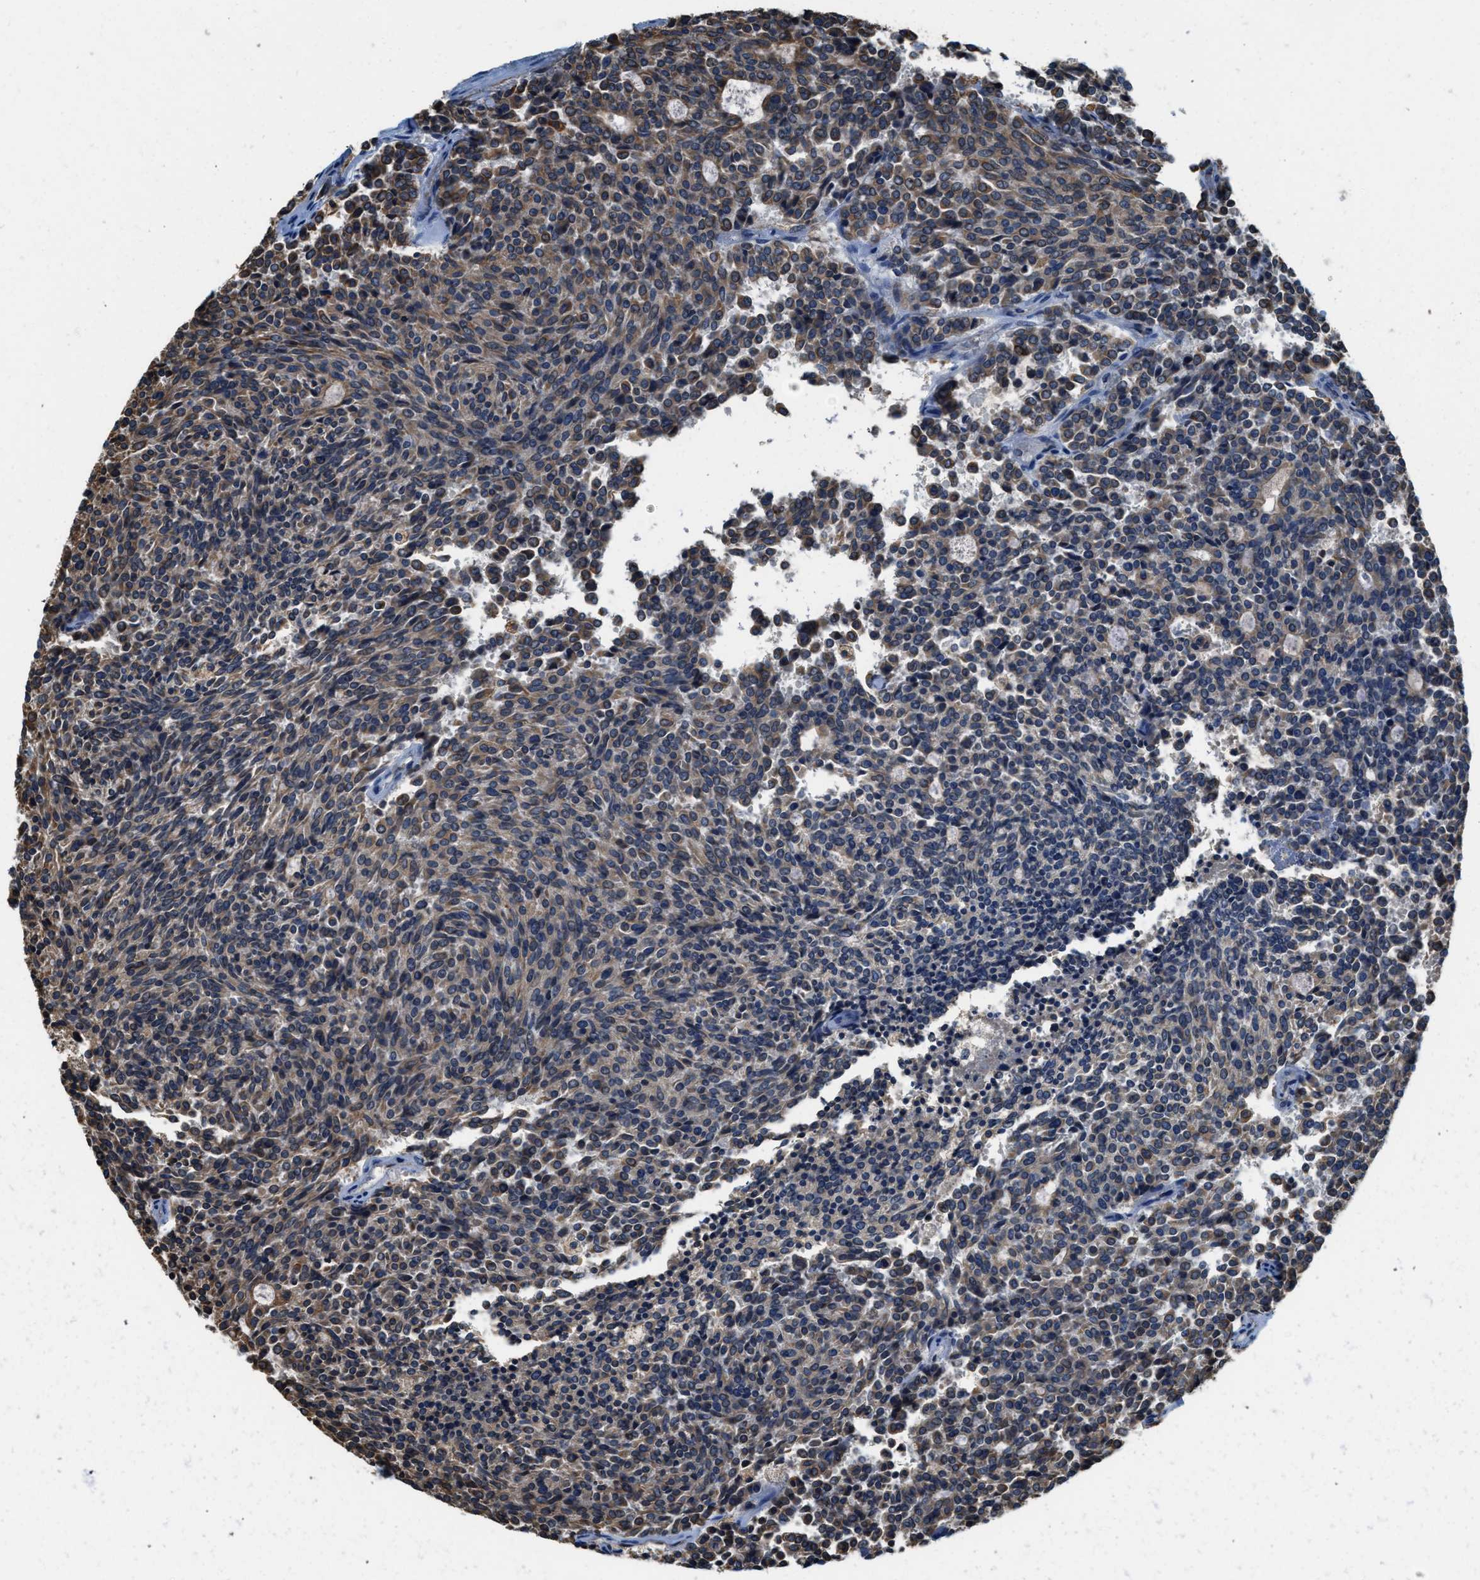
{"staining": {"intensity": "moderate", "quantity": "25%-75%", "location": "cytoplasmic/membranous"}, "tissue": "carcinoid", "cell_type": "Tumor cells", "image_type": "cancer", "snomed": [{"axis": "morphology", "description": "Carcinoid, malignant, NOS"}, {"axis": "topography", "description": "Pancreas"}], "caption": "A high-resolution photomicrograph shows immunohistochemistry (IHC) staining of malignant carcinoid, which demonstrates moderate cytoplasmic/membranous expression in approximately 25%-75% of tumor cells.", "gene": "BCAP31", "patient": {"sex": "female", "age": 54}}